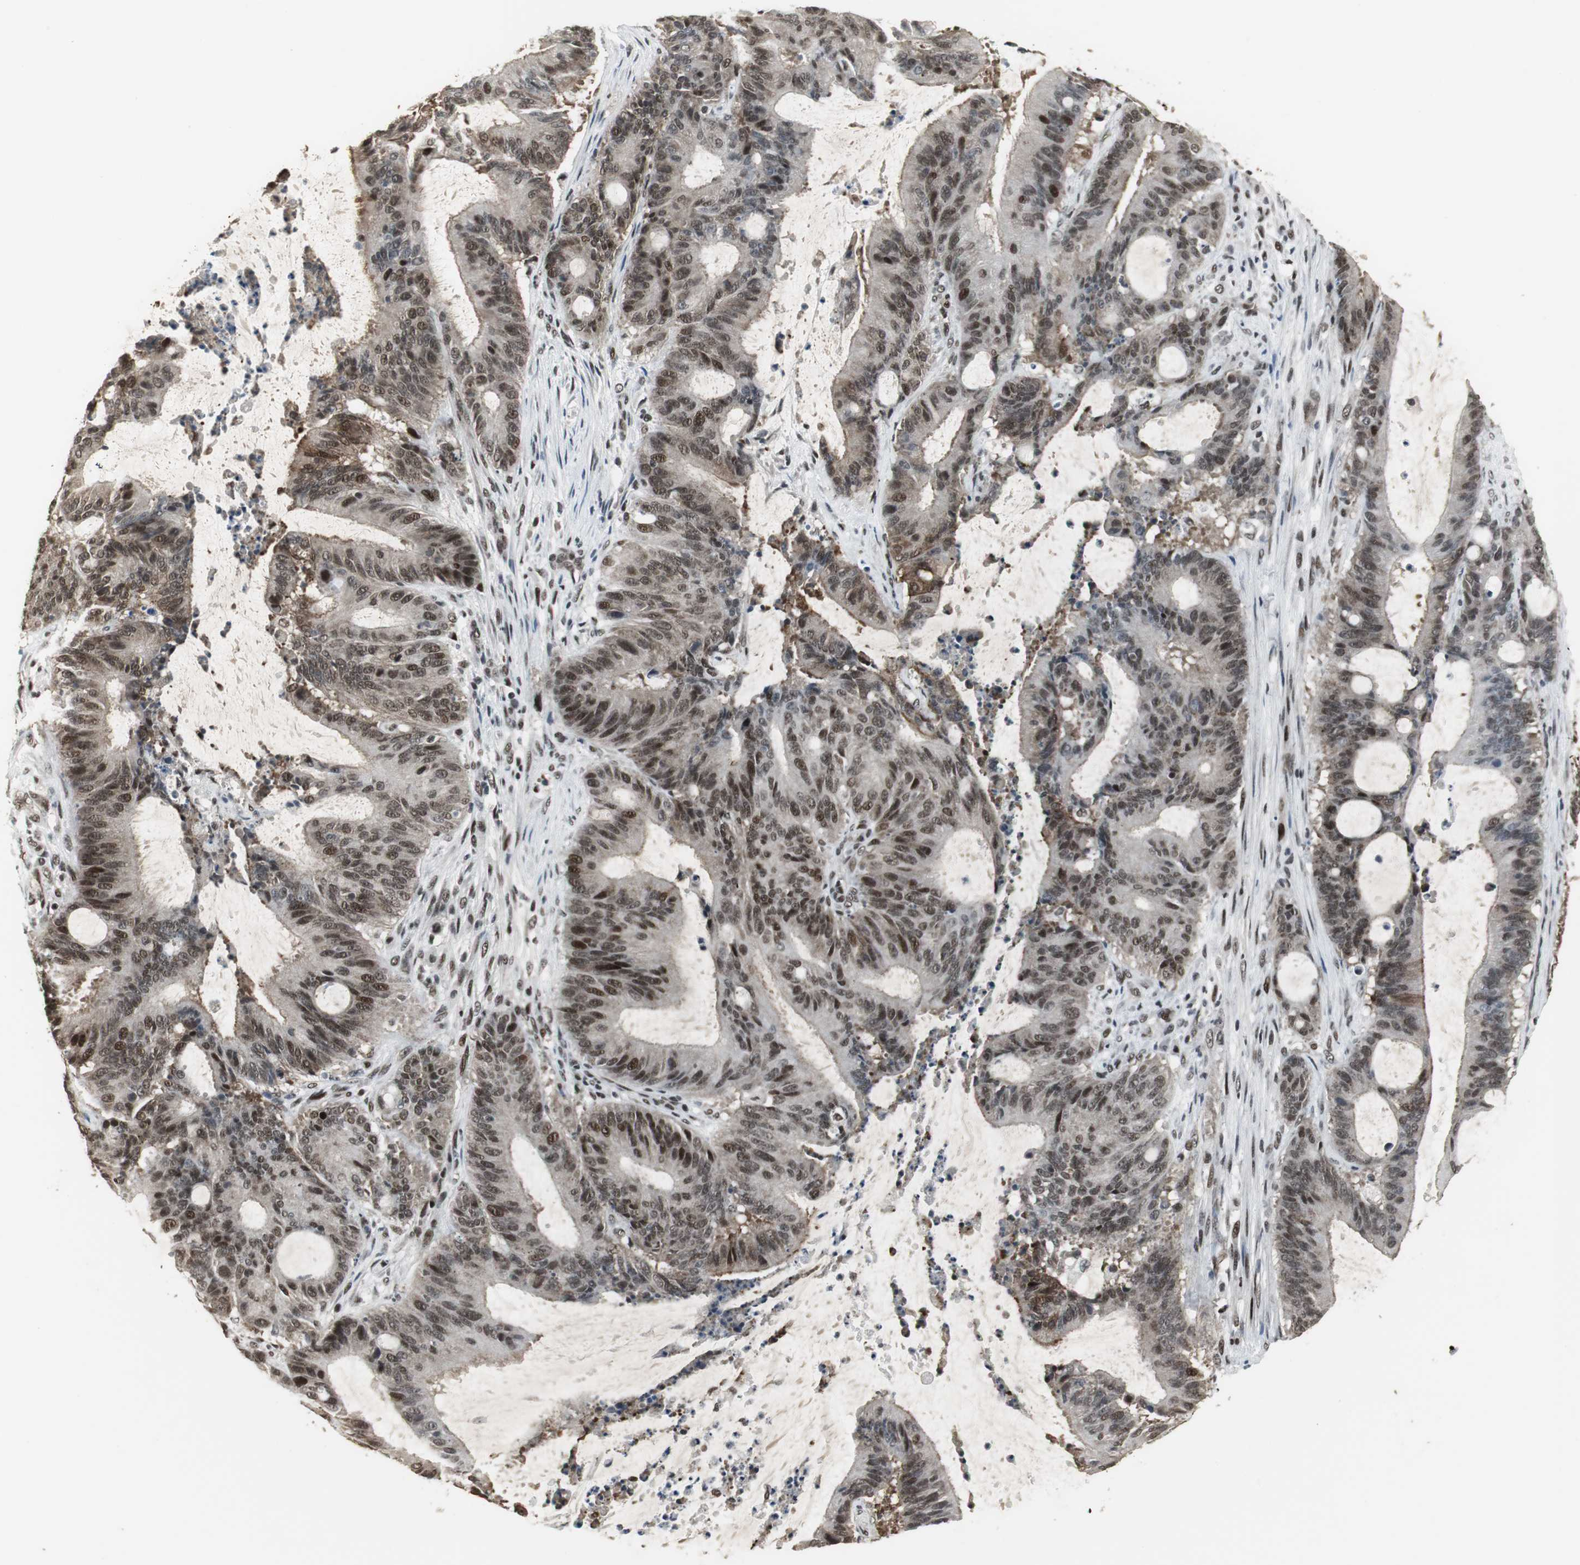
{"staining": {"intensity": "strong", "quantity": ">75%", "location": "cytoplasmic/membranous,nuclear"}, "tissue": "liver cancer", "cell_type": "Tumor cells", "image_type": "cancer", "snomed": [{"axis": "morphology", "description": "Cholangiocarcinoma"}, {"axis": "topography", "description": "Liver"}], "caption": "Immunohistochemical staining of cholangiocarcinoma (liver) reveals high levels of strong cytoplasmic/membranous and nuclear protein staining in approximately >75% of tumor cells.", "gene": "TAF5", "patient": {"sex": "female", "age": 73}}